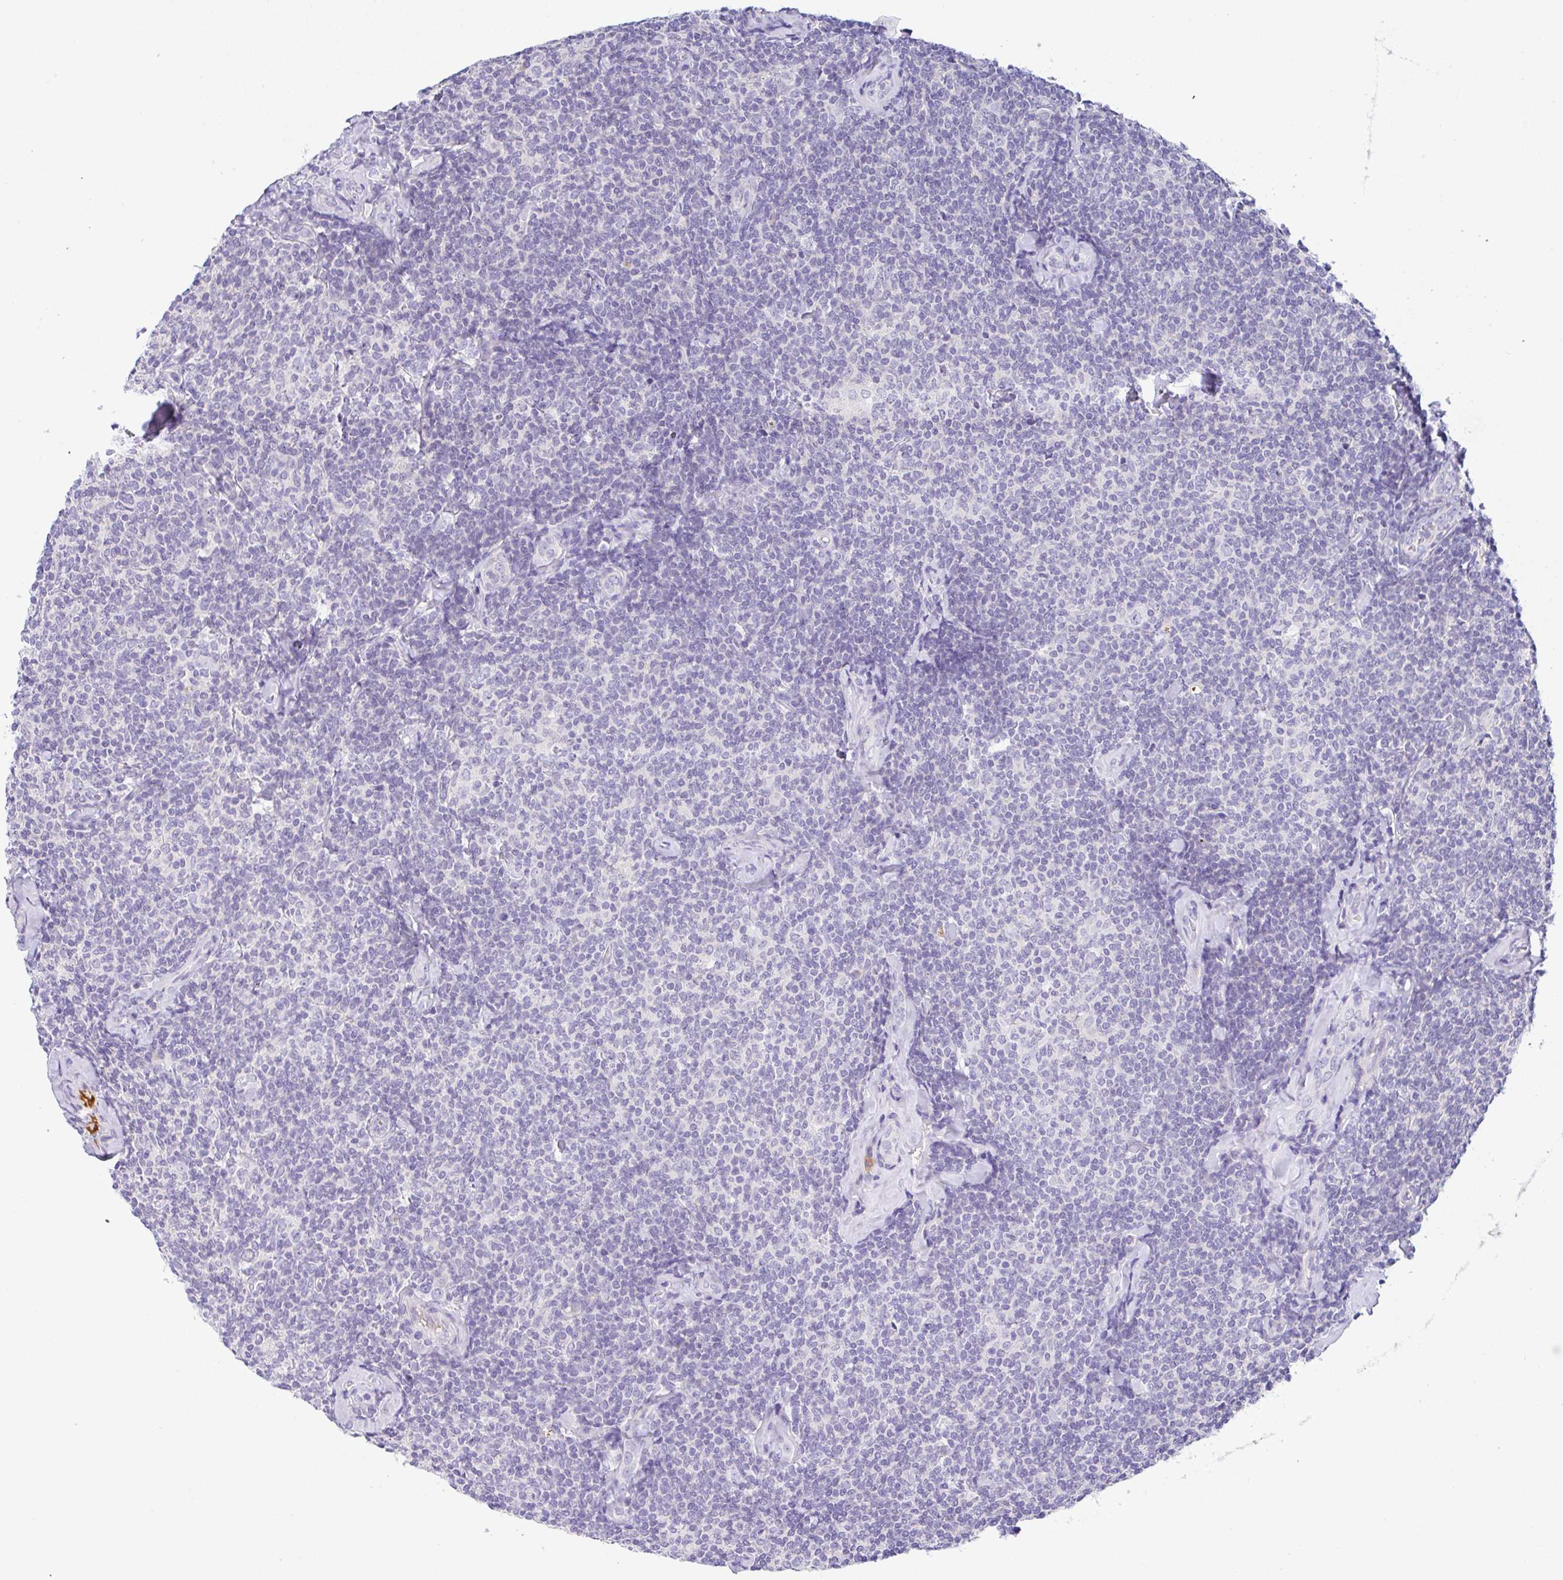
{"staining": {"intensity": "negative", "quantity": "none", "location": "none"}, "tissue": "lymphoma", "cell_type": "Tumor cells", "image_type": "cancer", "snomed": [{"axis": "morphology", "description": "Malignant lymphoma, non-Hodgkin's type, Low grade"}, {"axis": "topography", "description": "Lymph node"}], "caption": "Immunohistochemistry photomicrograph of neoplastic tissue: human lymphoma stained with DAB demonstrates no significant protein expression in tumor cells. (Brightfield microscopy of DAB immunohistochemistry (IHC) at high magnification).", "gene": "SERPINE3", "patient": {"sex": "female", "age": 56}}